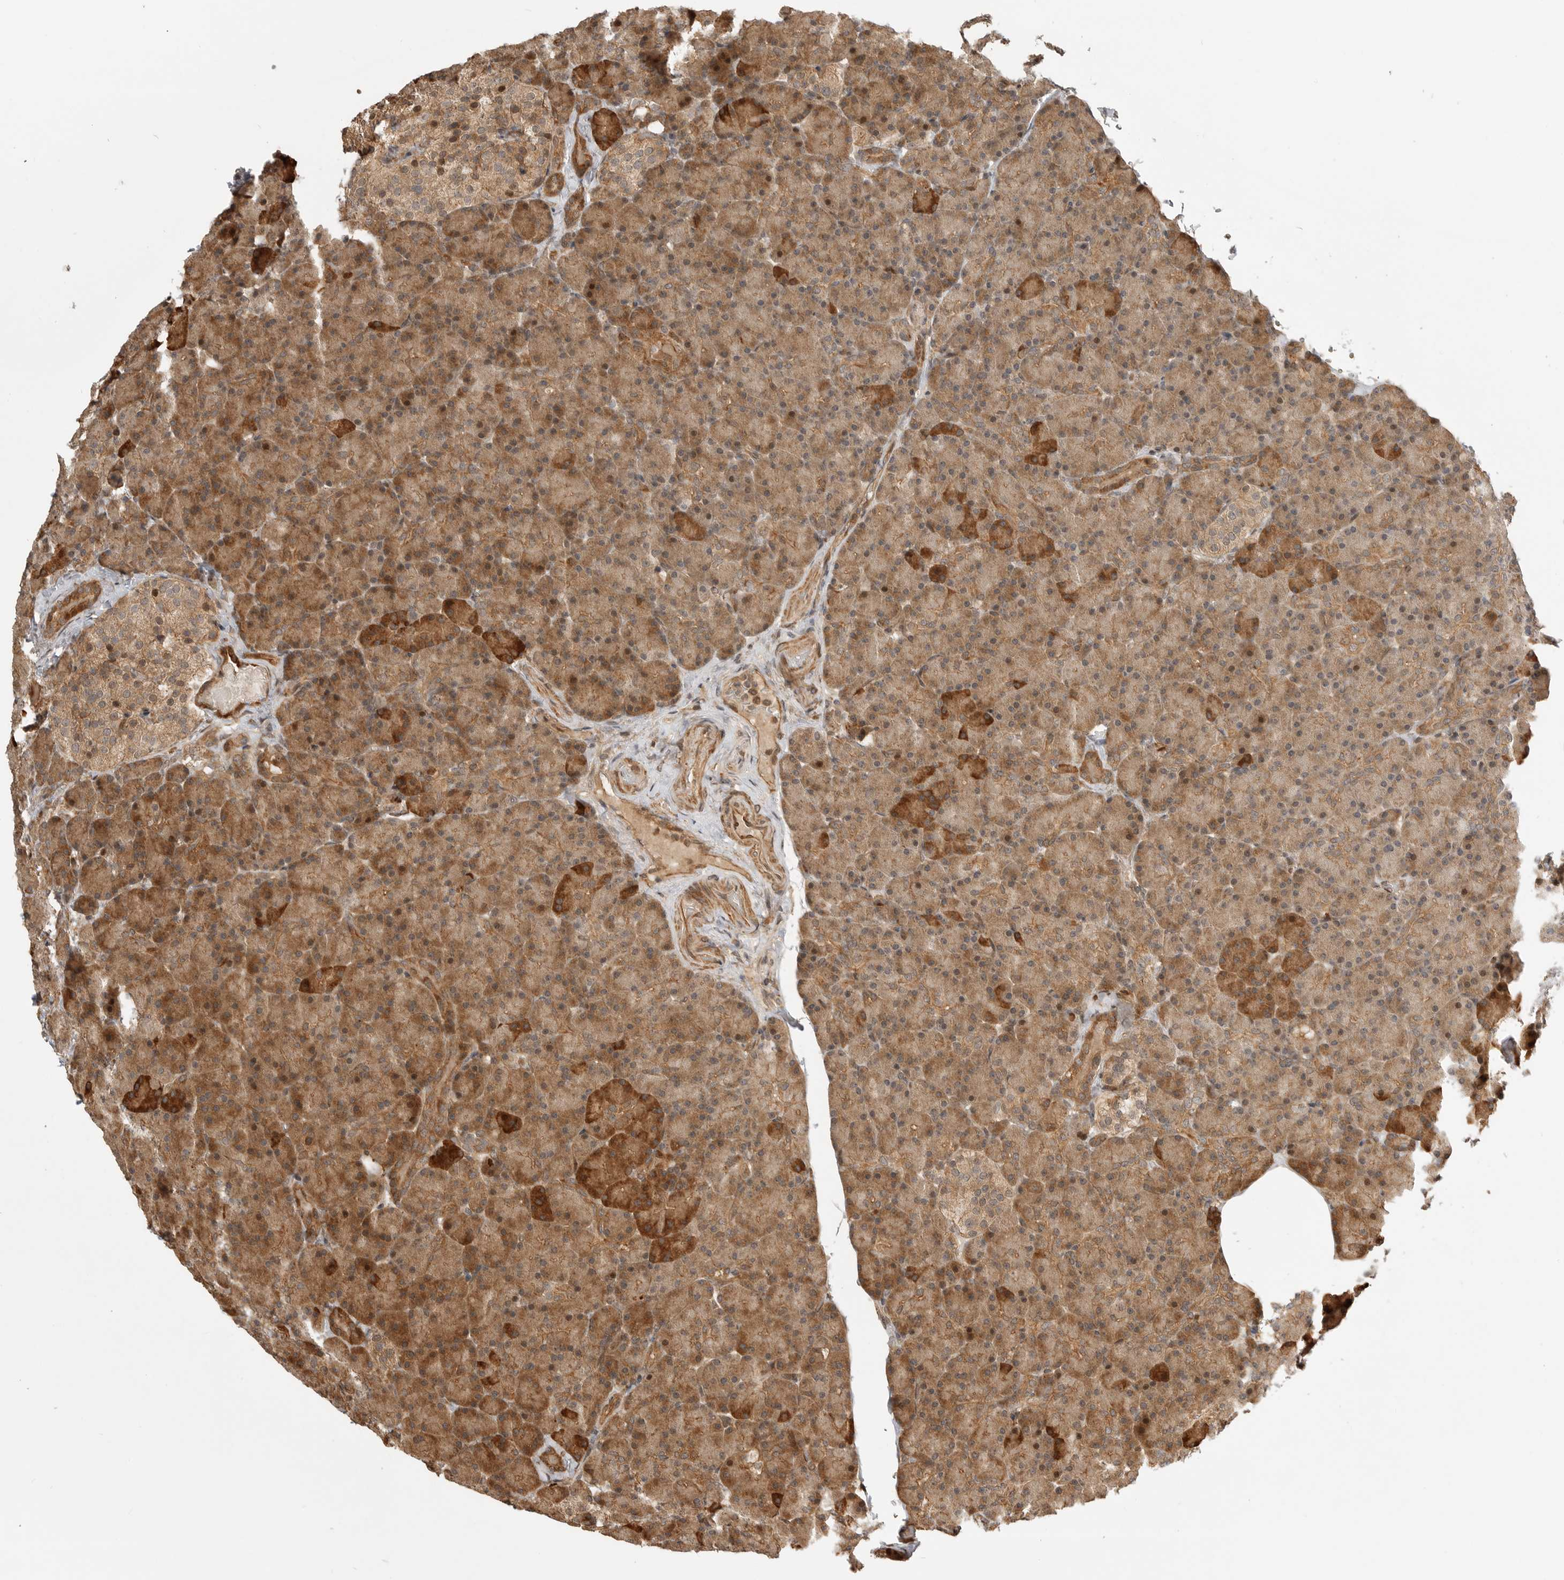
{"staining": {"intensity": "moderate", "quantity": ">75%", "location": "cytoplasmic/membranous,nuclear"}, "tissue": "pancreas", "cell_type": "Exocrine glandular cells", "image_type": "normal", "snomed": [{"axis": "morphology", "description": "Normal tissue, NOS"}, {"axis": "topography", "description": "Pancreas"}], "caption": "A medium amount of moderate cytoplasmic/membranous,nuclear expression is seen in about >75% of exocrine glandular cells in unremarkable pancreas.", "gene": "ADPRS", "patient": {"sex": "female", "age": 43}}